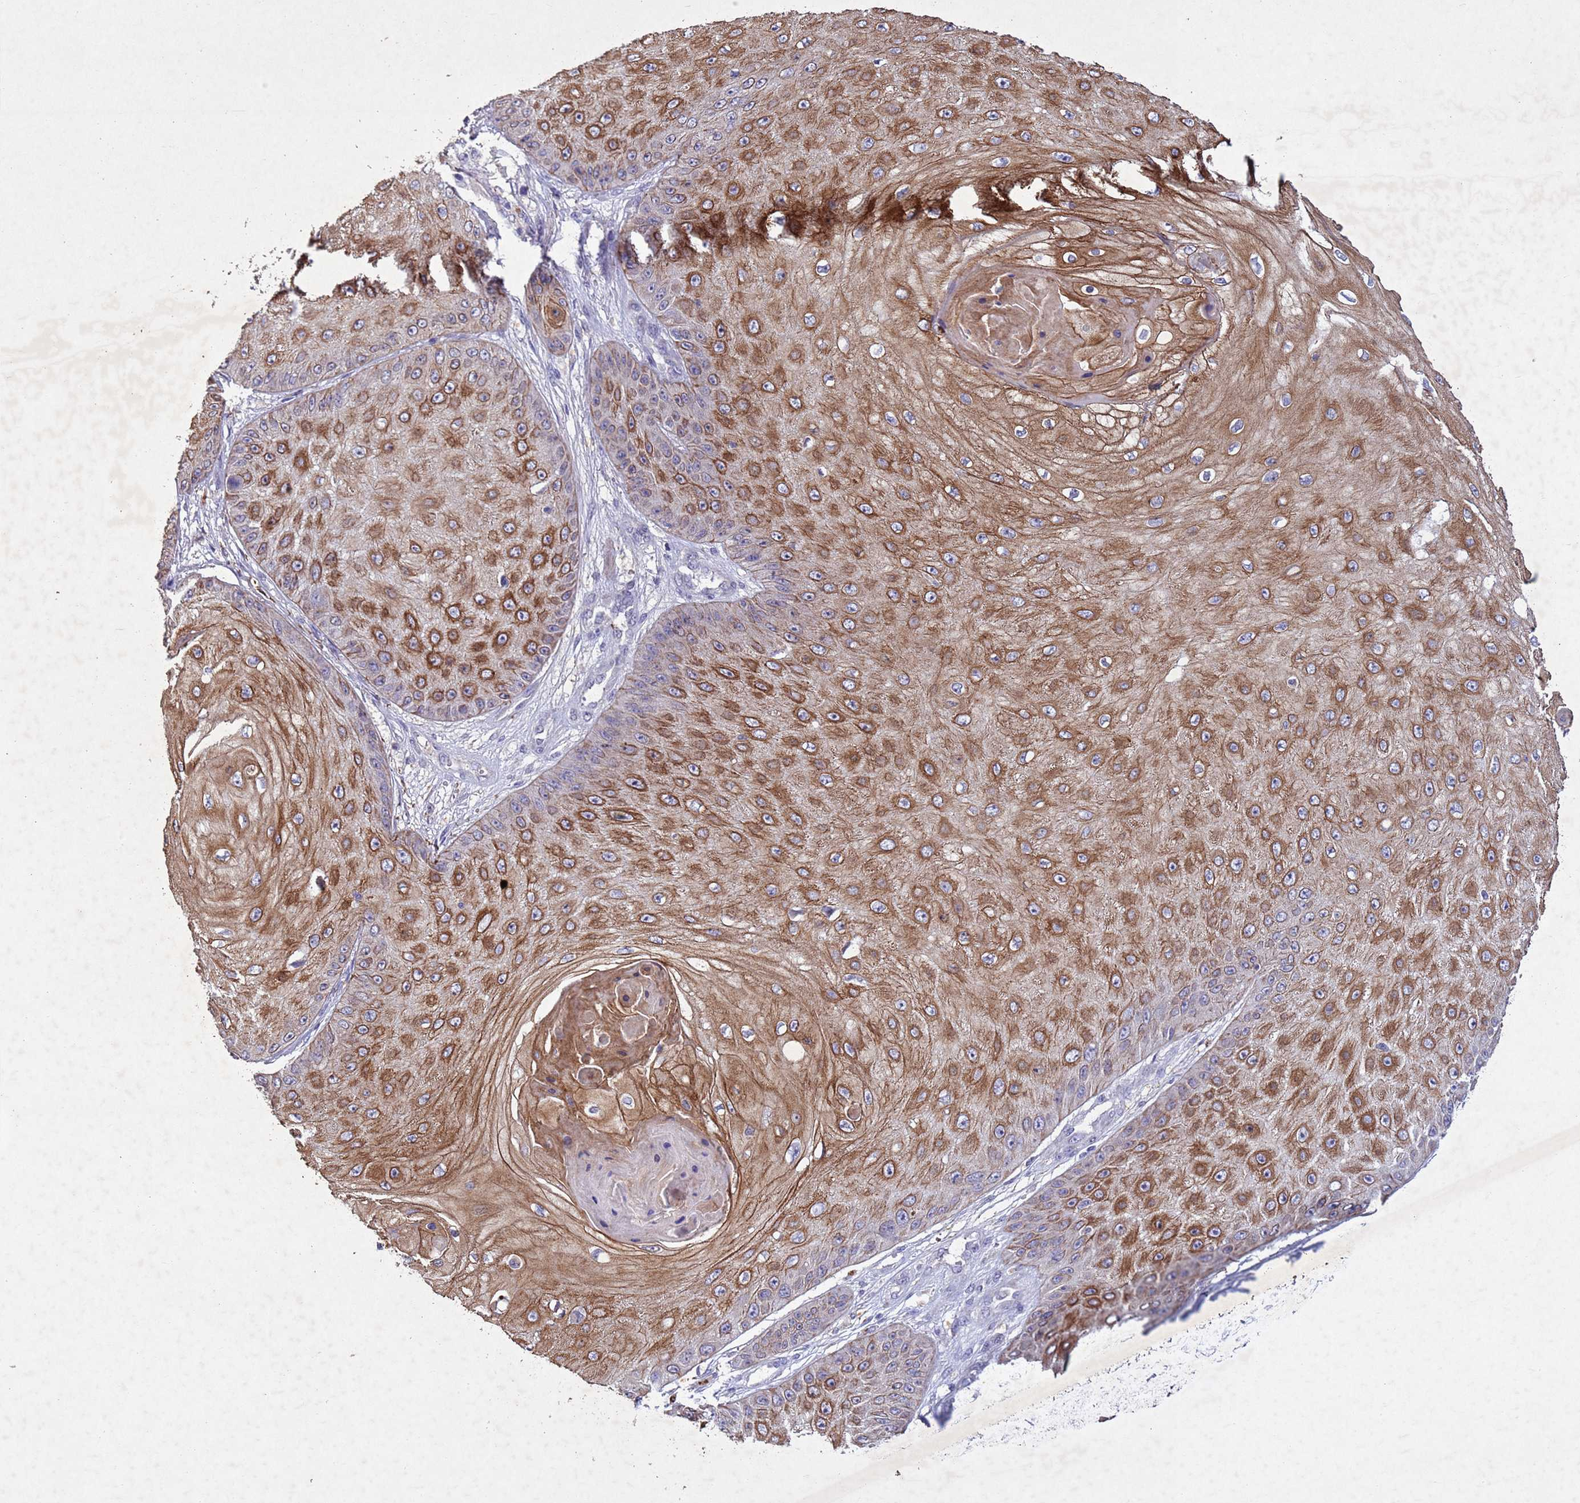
{"staining": {"intensity": "moderate", "quantity": ">75%", "location": "cytoplasmic/membranous"}, "tissue": "skin cancer", "cell_type": "Tumor cells", "image_type": "cancer", "snomed": [{"axis": "morphology", "description": "Squamous cell carcinoma, NOS"}, {"axis": "topography", "description": "Skin"}], "caption": "The photomicrograph shows immunohistochemical staining of skin cancer. There is moderate cytoplasmic/membranous staining is seen in about >75% of tumor cells.", "gene": "NLRP11", "patient": {"sex": "male", "age": 70}}